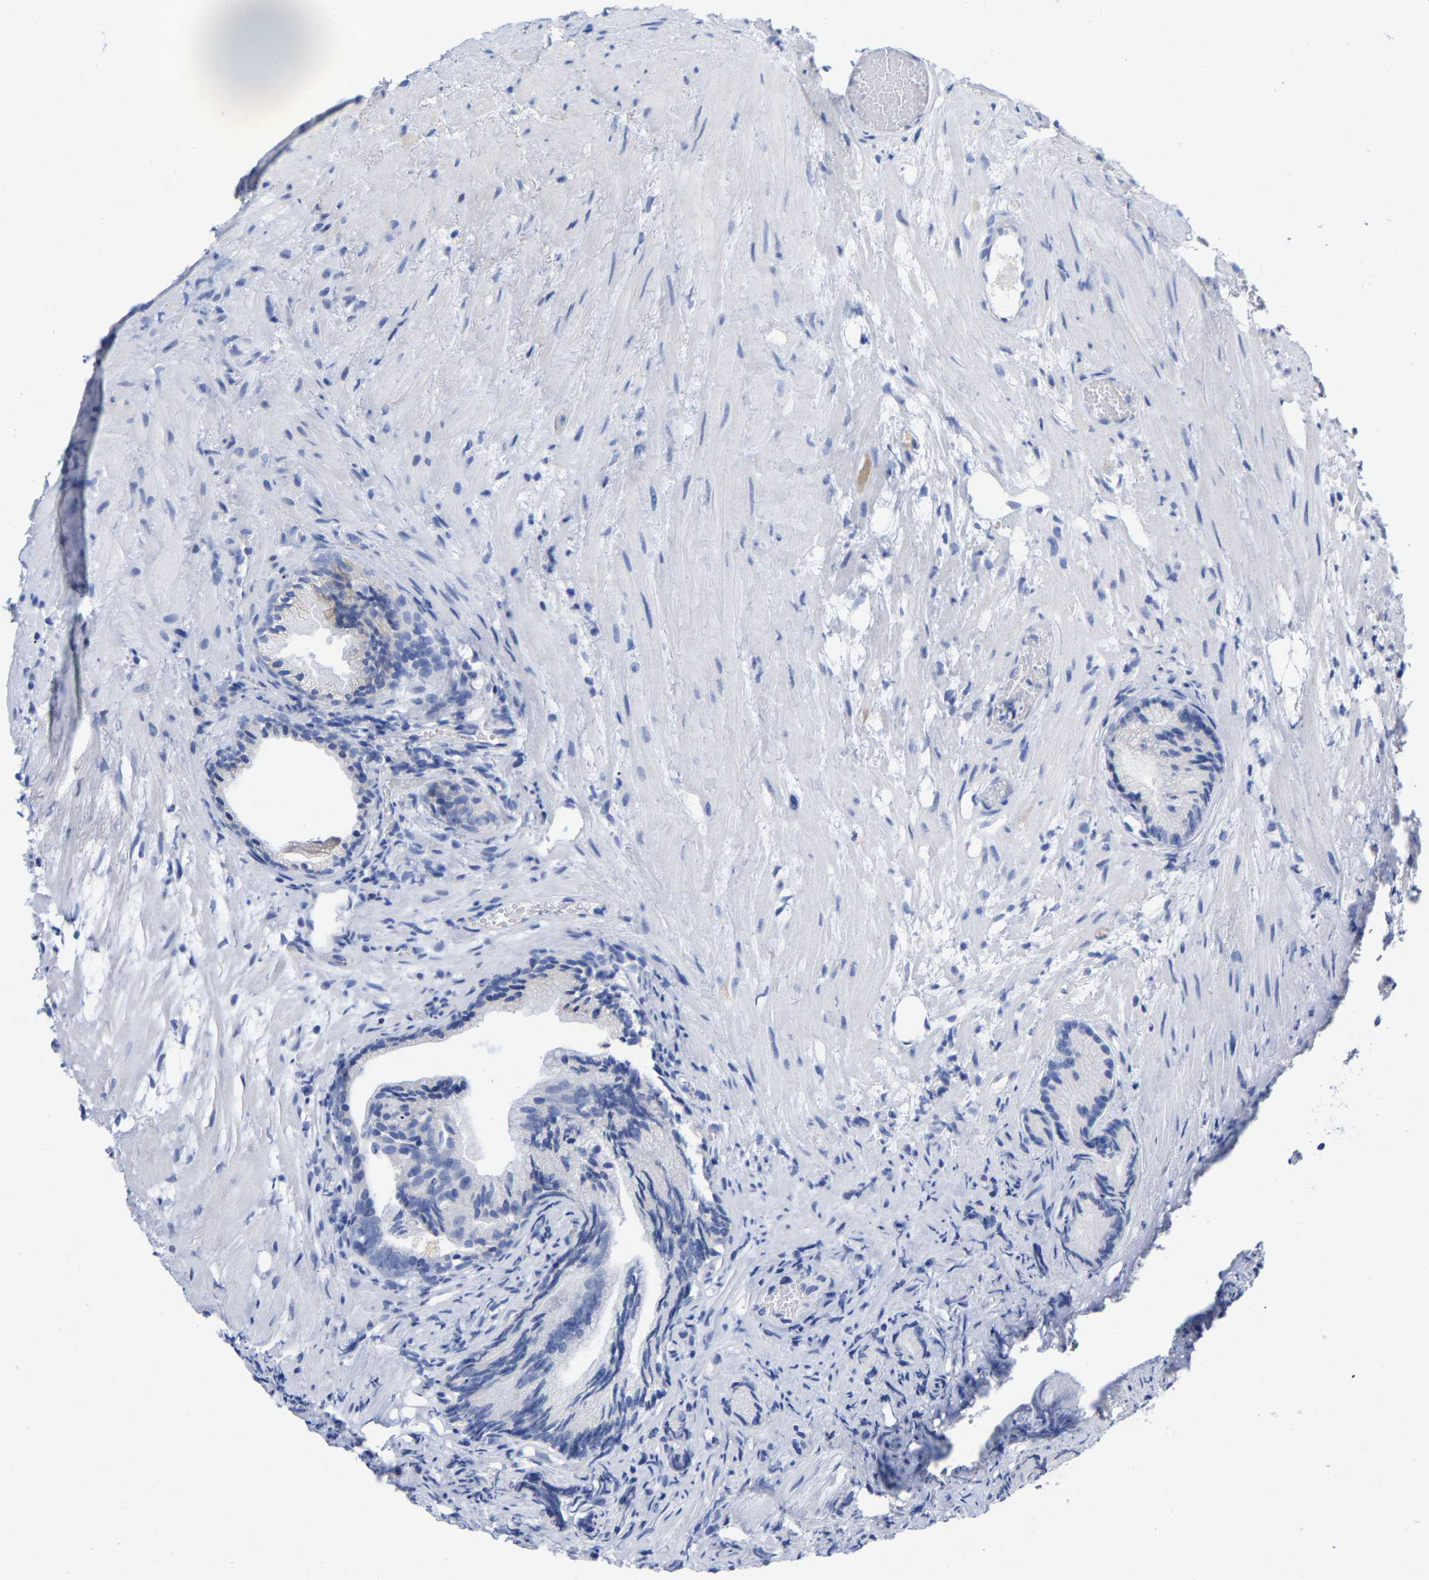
{"staining": {"intensity": "negative", "quantity": "none", "location": "none"}, "tissue": "prostate cancer", "cell_type": "Tumor cells", "image_type": "cancer", "snomed": [{"axis": "morphology", "description": "Adenocarcinoma, Low grade"}, {"axis": "topography", "description": "Prostate"}], "caption": "IHC of human prostate cancer shows no positivity in tumor cells.", "gene": "HAPLN1", "patient": {"sex": "male", "age": 89}}